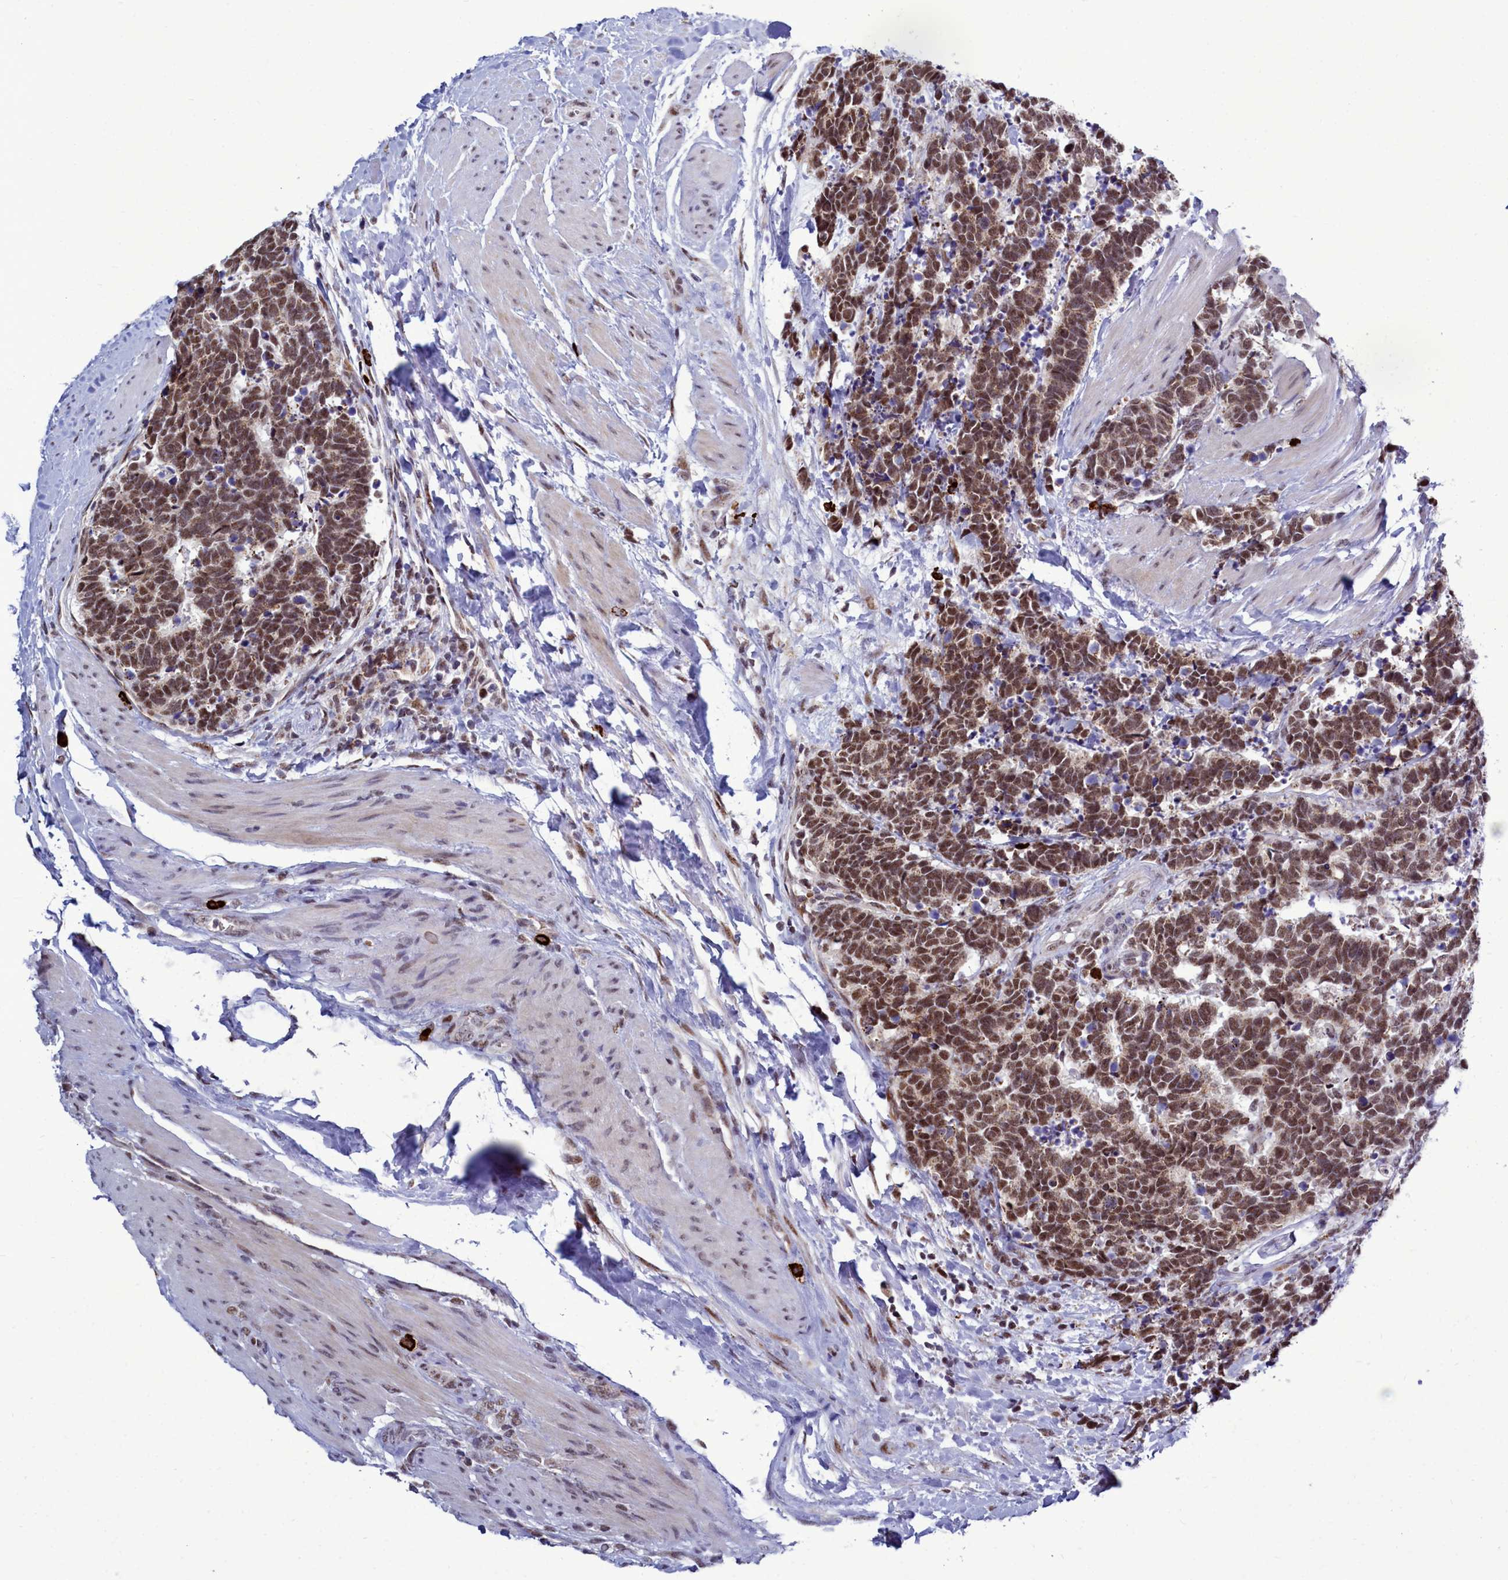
{"staining": {"intensity": "moderate", "quantity": ">75%", "location": "cytoplasmic/membranous,nuclear"}, "tissue": "carcinoid", "cell_type": "Tumor cells", "image_type": "cancer", "snomed": [{"axis": "morphology", "description": "Carcinoma, NOS"}, {"axis": "morphology", "description": "Carcinoid, malignant, NOS"}, {"axis": "topography", "description": "Prostate"}], "caption": "Immunohistochemistry (IHC) micrograph of carcinoid stained for a protein (brown), which reveals medium levels of moderate cytoplasmic/membranous and nuclear expression in about >75% of tumor cells.", "gene": "POM121L2", "patient": {"sex": "male", "age": 57}}